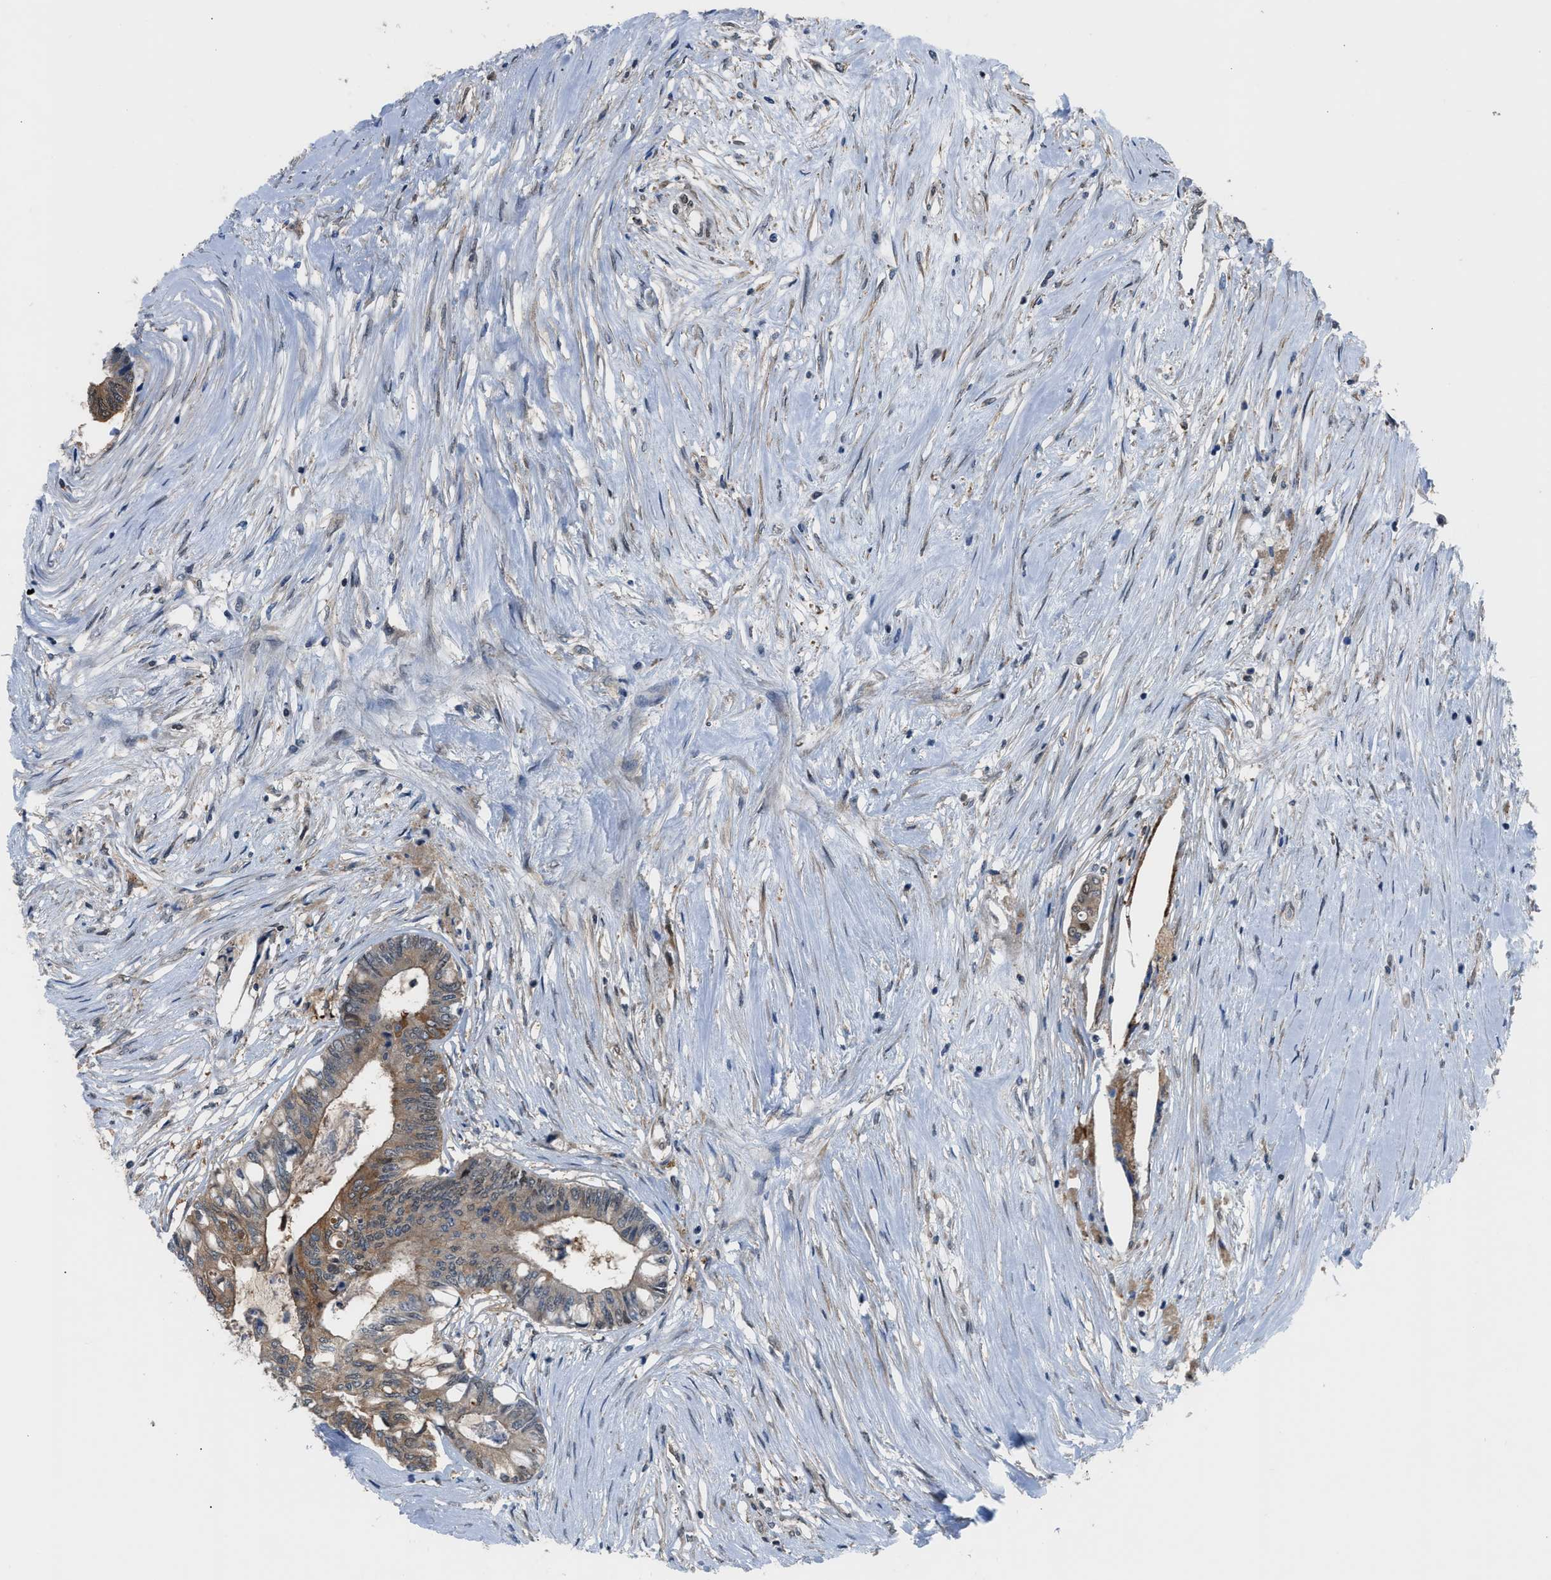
{"staining": {"intensity": "moderate", "quantity": ">75%", "location": "cytoplasmic/membranous,nuclear"}, "tissue": "colorectal cancer", "cell_type": "Tumor cells", "image_type": "cancer", "snomed": [{"axis": "morphology", "description": "Adenocarcinoma, NOS"}, {"axis": "topography", "description": "Rectum"}], "caption": "This photomicrograph demonstrates IHC staining of adenocarcinoma (colorectal), with medium moderate cytoplasmic/membranous and nuclear positivity in about >75% of tumor cells.", "gene": "TMEM45B", "patient": {"sex": "male", "age": 63}}